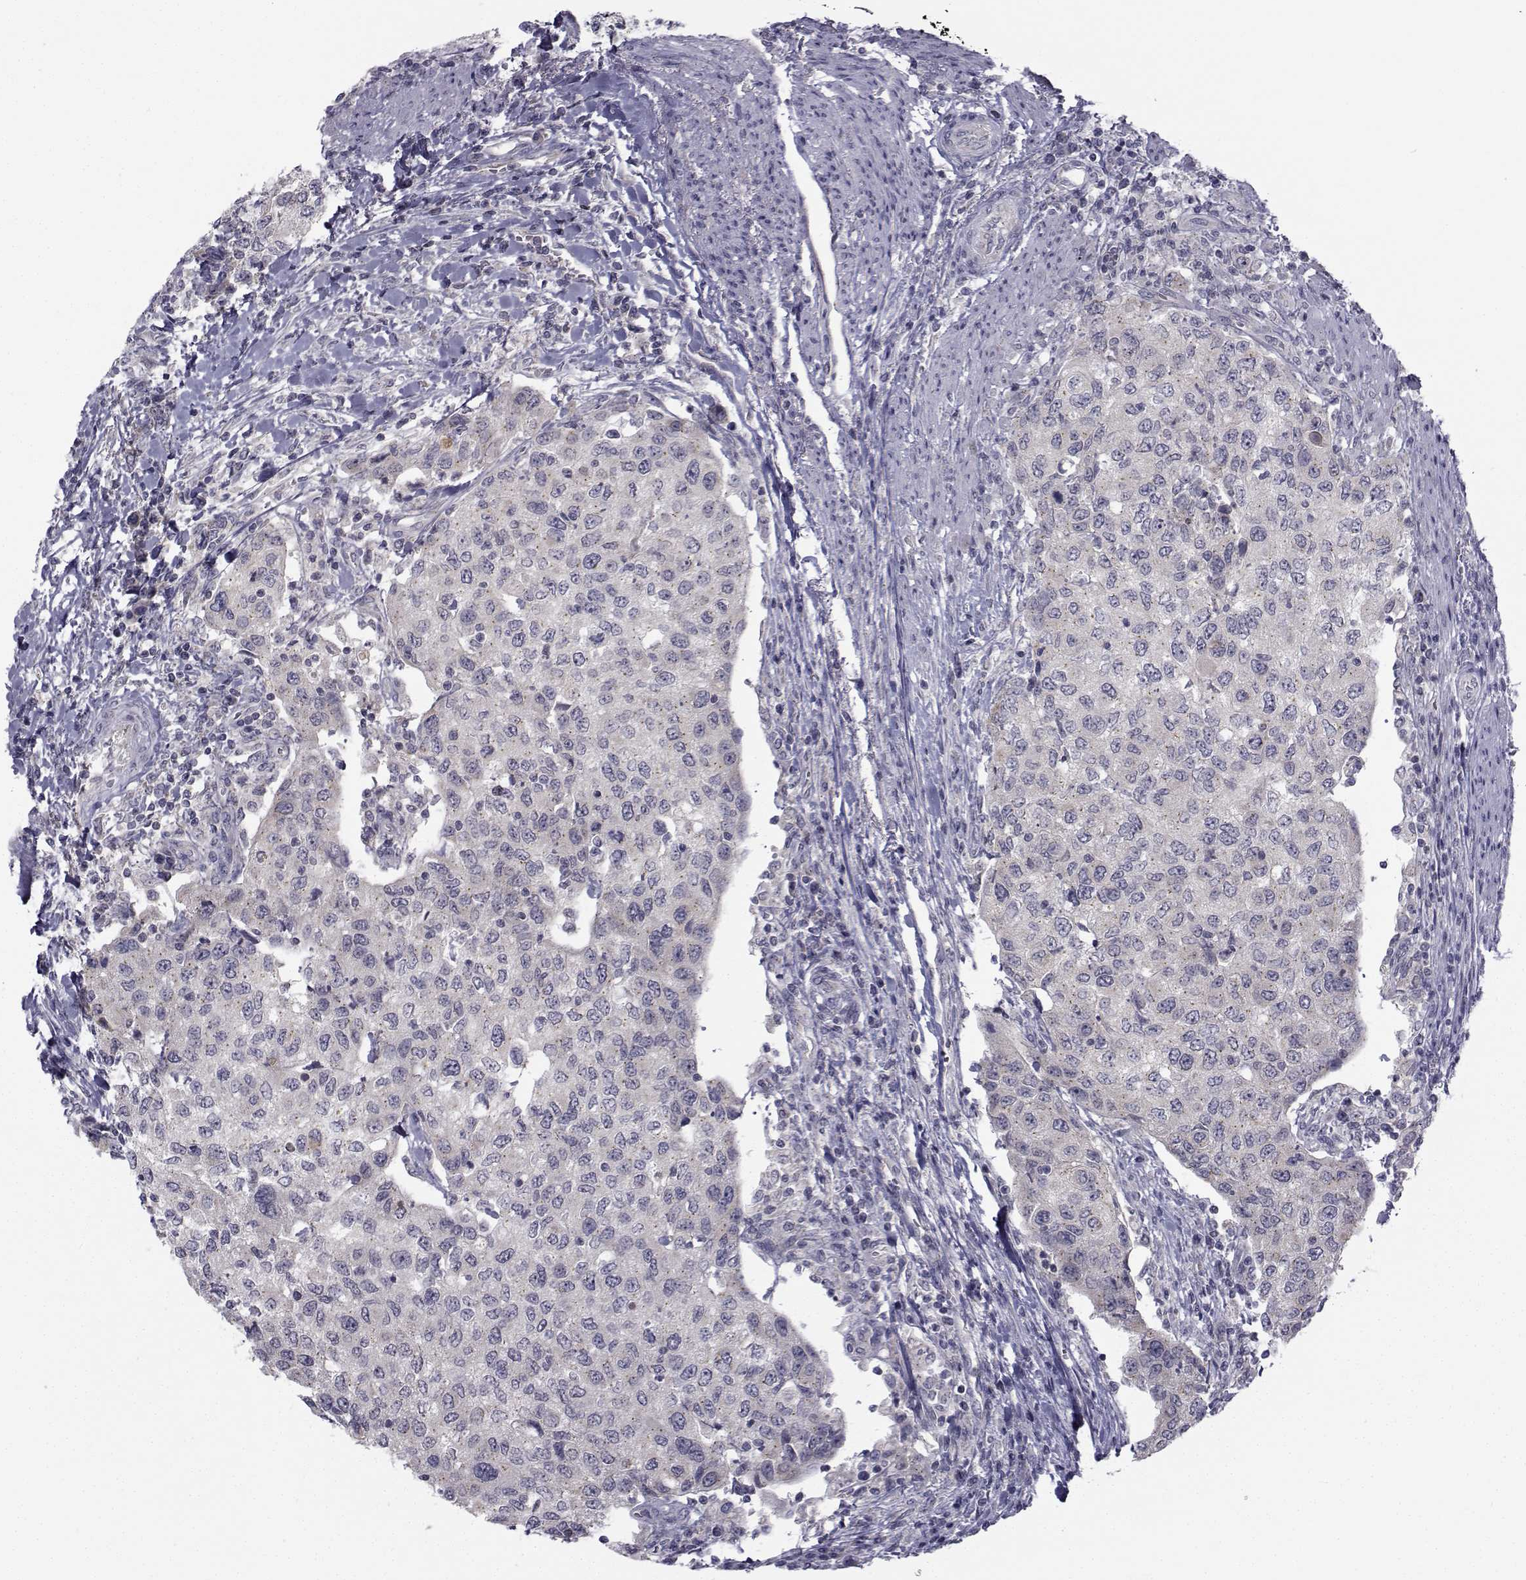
{"staining": {"intensity": "negative", "quantity": "none", "location": "none"}, "tissue": "urothelial cancer", "cell_type": "Tumor cells", "image_type": "cancer", "snomed": [{"axis": "morphology", "description": "Urothelial carcinoma, High grade"}, {"axis": "topography", "description": "Urinary bladder"}], "caption": "The immunohistochemistry micrograph has no significant positivity in tumor cells of urothelial cancer tissue.", "gene": "ANGPT1", "patient": {"sex": "female", "age": 78}}